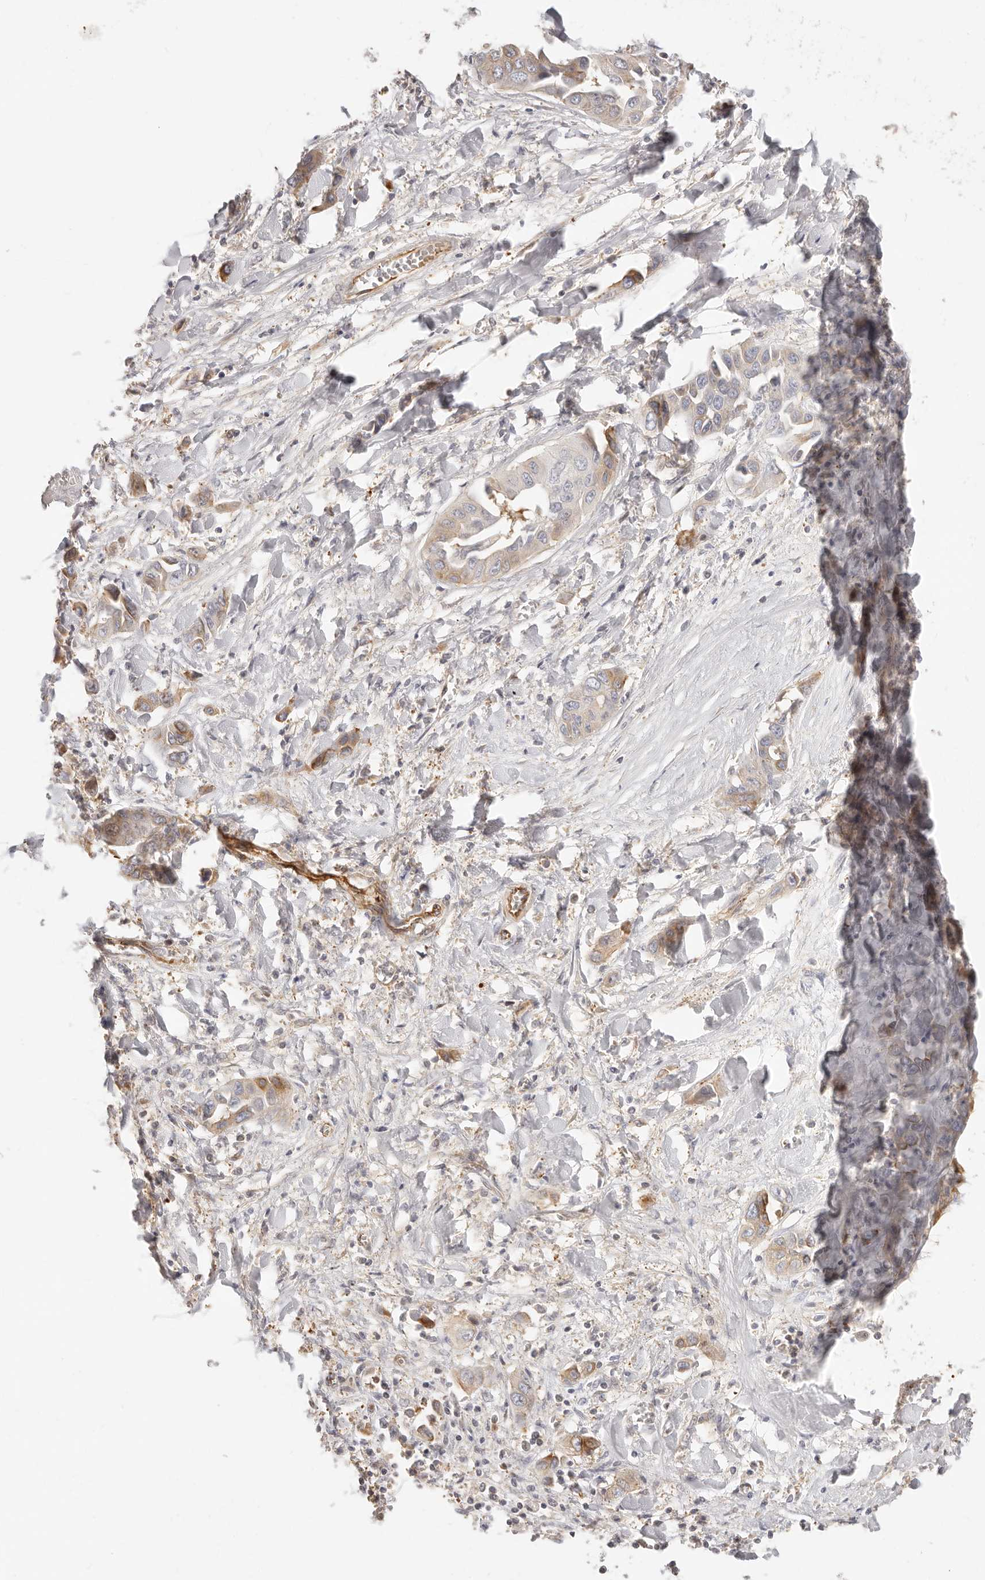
{"staining": {"intensity": "moderate", "quantity": "25%-75%", "location": "cytoplasmic/membranous"}, "tissue": "liver cancer", "cell_type": "Tumor cells", "image_type": "cancer", "snomed": [{"axis": "morphology", "description": "Cholangiocarcinoma"}, {"axis": "topography", "description": "Liver"}], "caption": "This is an image of IHC staining of cholangiocarcinoma (liver), which shows moderate expression in the cytoplasmic/membranous of tumor cells.", "gene": "DTNBP1", "patient": {"sex": "female", "age": 52}}